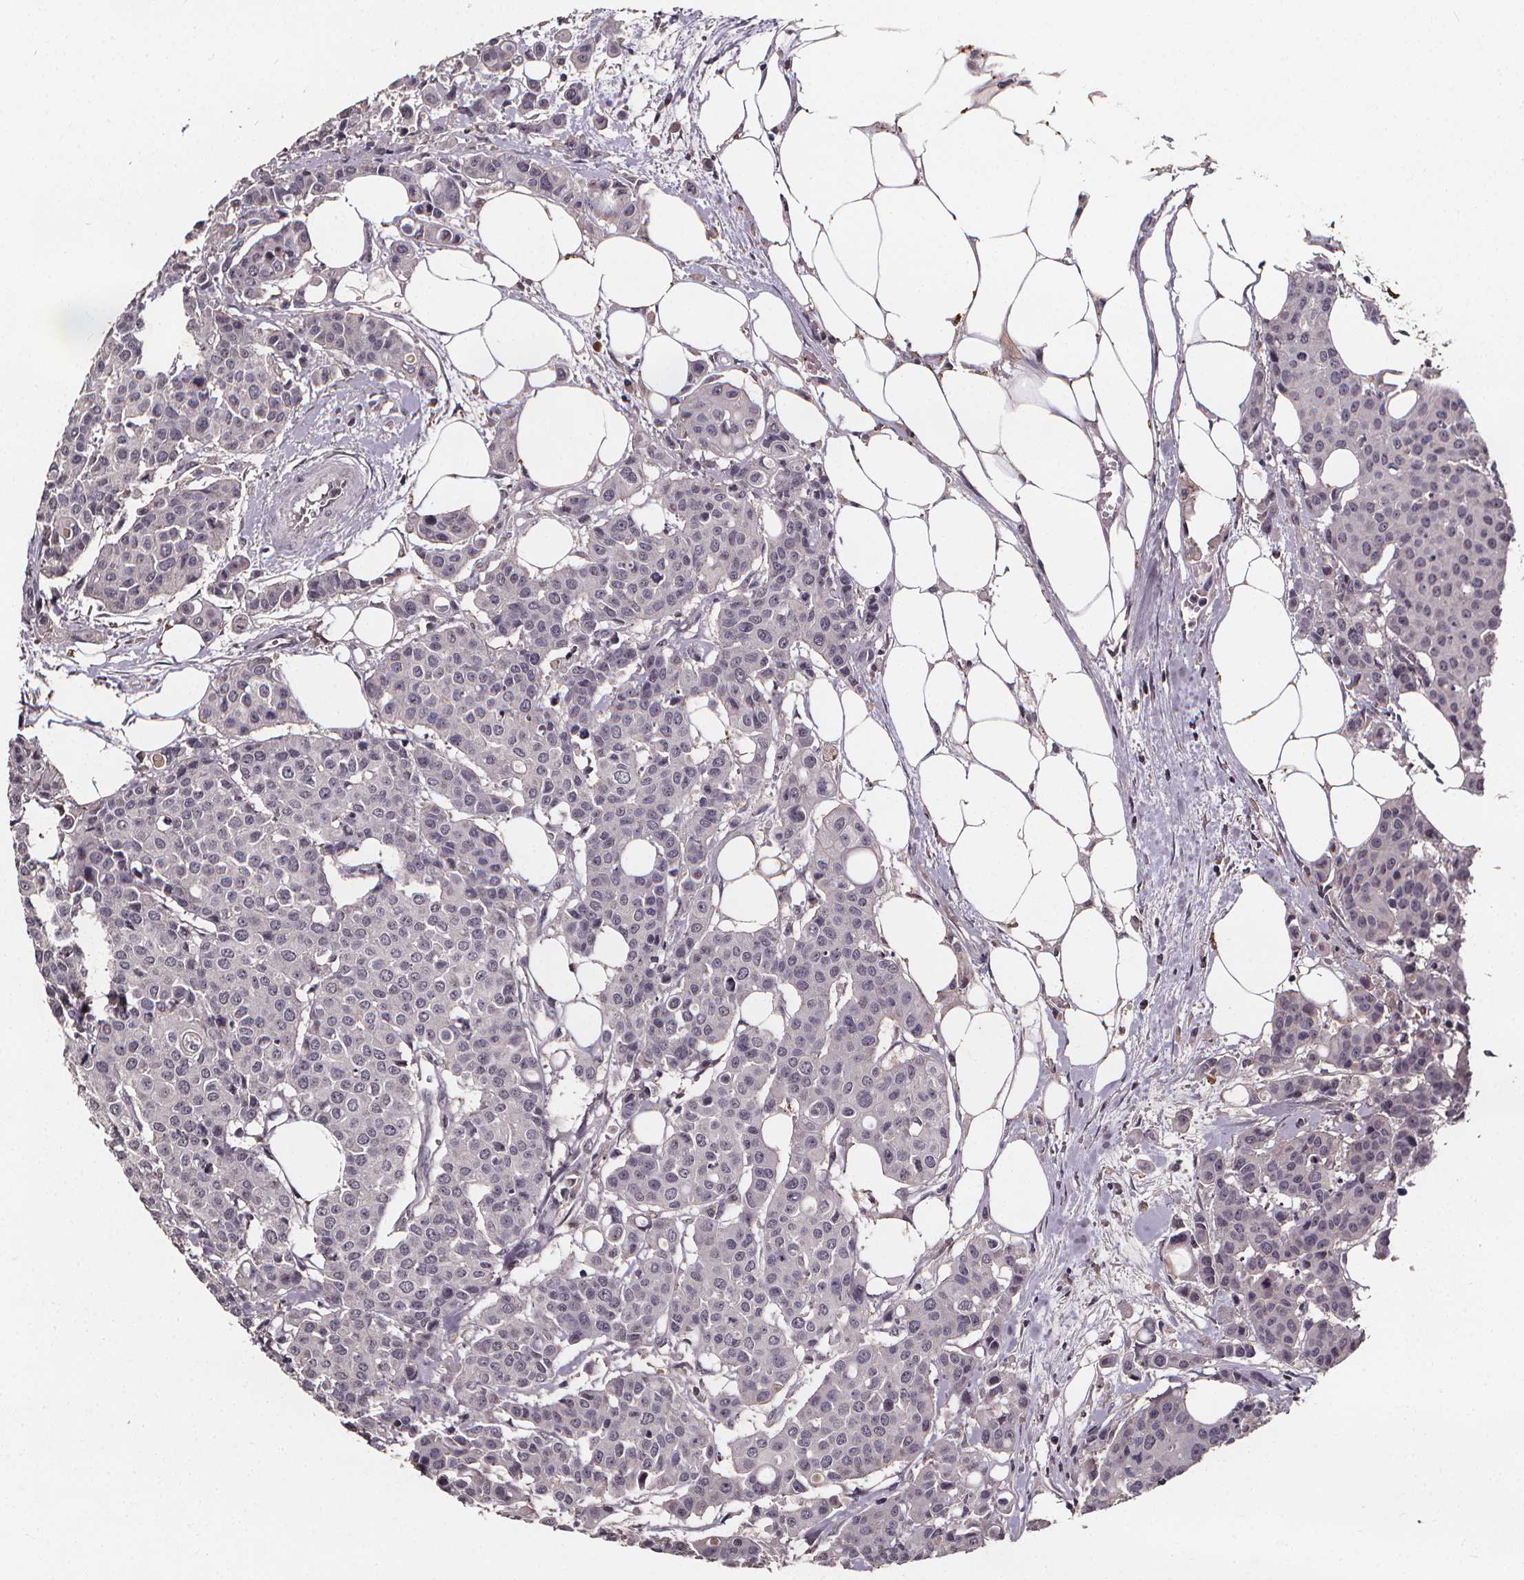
{"staining": {"intensity": "negative", "quantity": "none", "location": "none"}, "tissue": "carcinoid", "cell_type": "Tumor cells", "image_type": "cancer", "snomed": [{"axis": "morphology", "description": "Carcinoid, malignant, NOS"}, {"axis": "topography", "description": "Colon"}], "caption": "Image shows no significant protein positivity in tumor cells of carcinoid.", "gene": "SPAG8", "patient": {"sex": "male", "age": 81}}